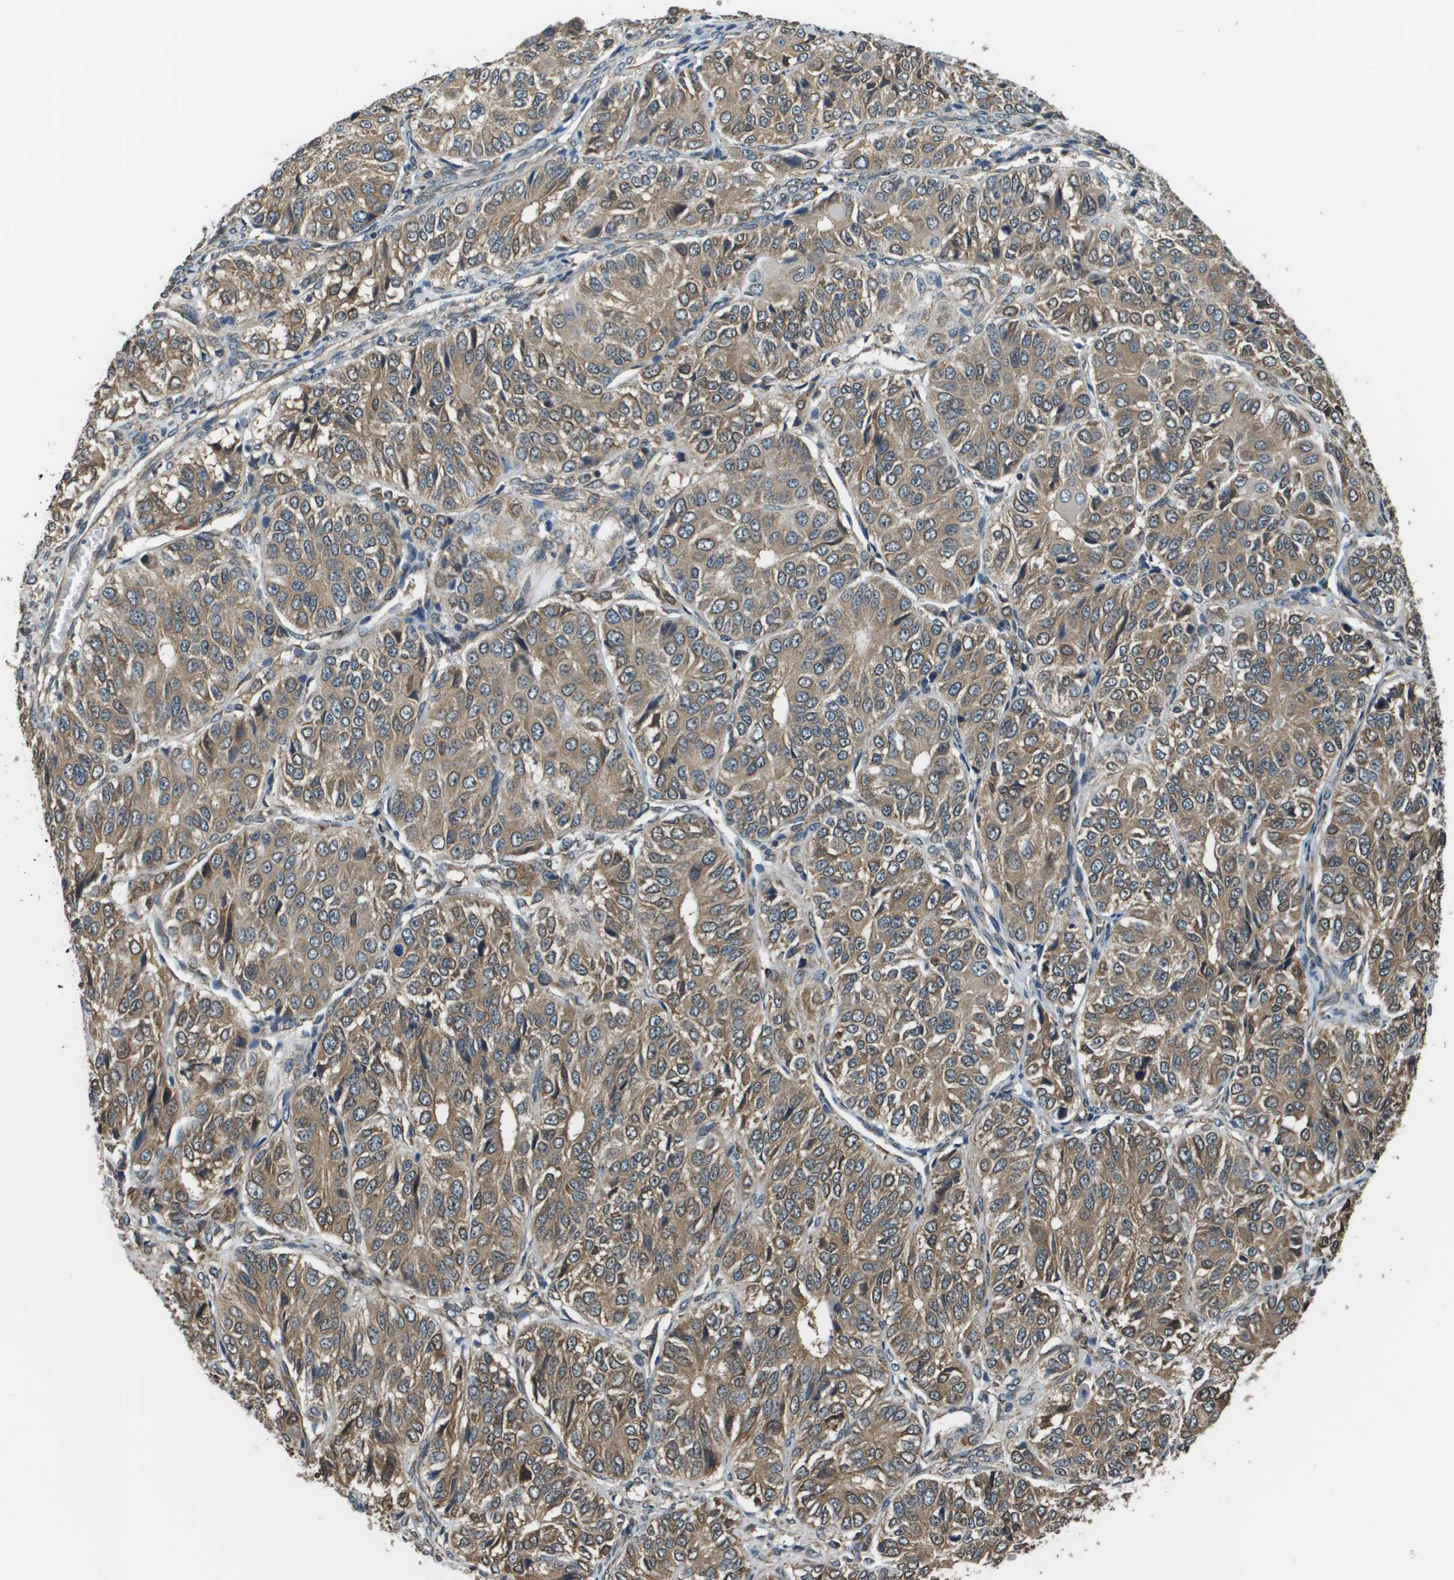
{"staining": {"intensity": "moderate", "quantity": ">75%", "location": "cytoplasmic/membranous"}, "tissue": "ovarian cancer", "cell_type": "Tumor cells", "image_type": "cancer", "snomed": [{"axis": "morphology", "description": "Carcinoma, endometroid"}, {"axis": "topography", "description": "Ovary"}], "caption": "Immunohistochemistry of ovarian endometroid carcinoma demonstrates medium levels of moderate cytoplasmic/membranous staining in about >75% of tumor cells.", "gene": "SEC62", "patient": {"sex": "female", "age": 51}}